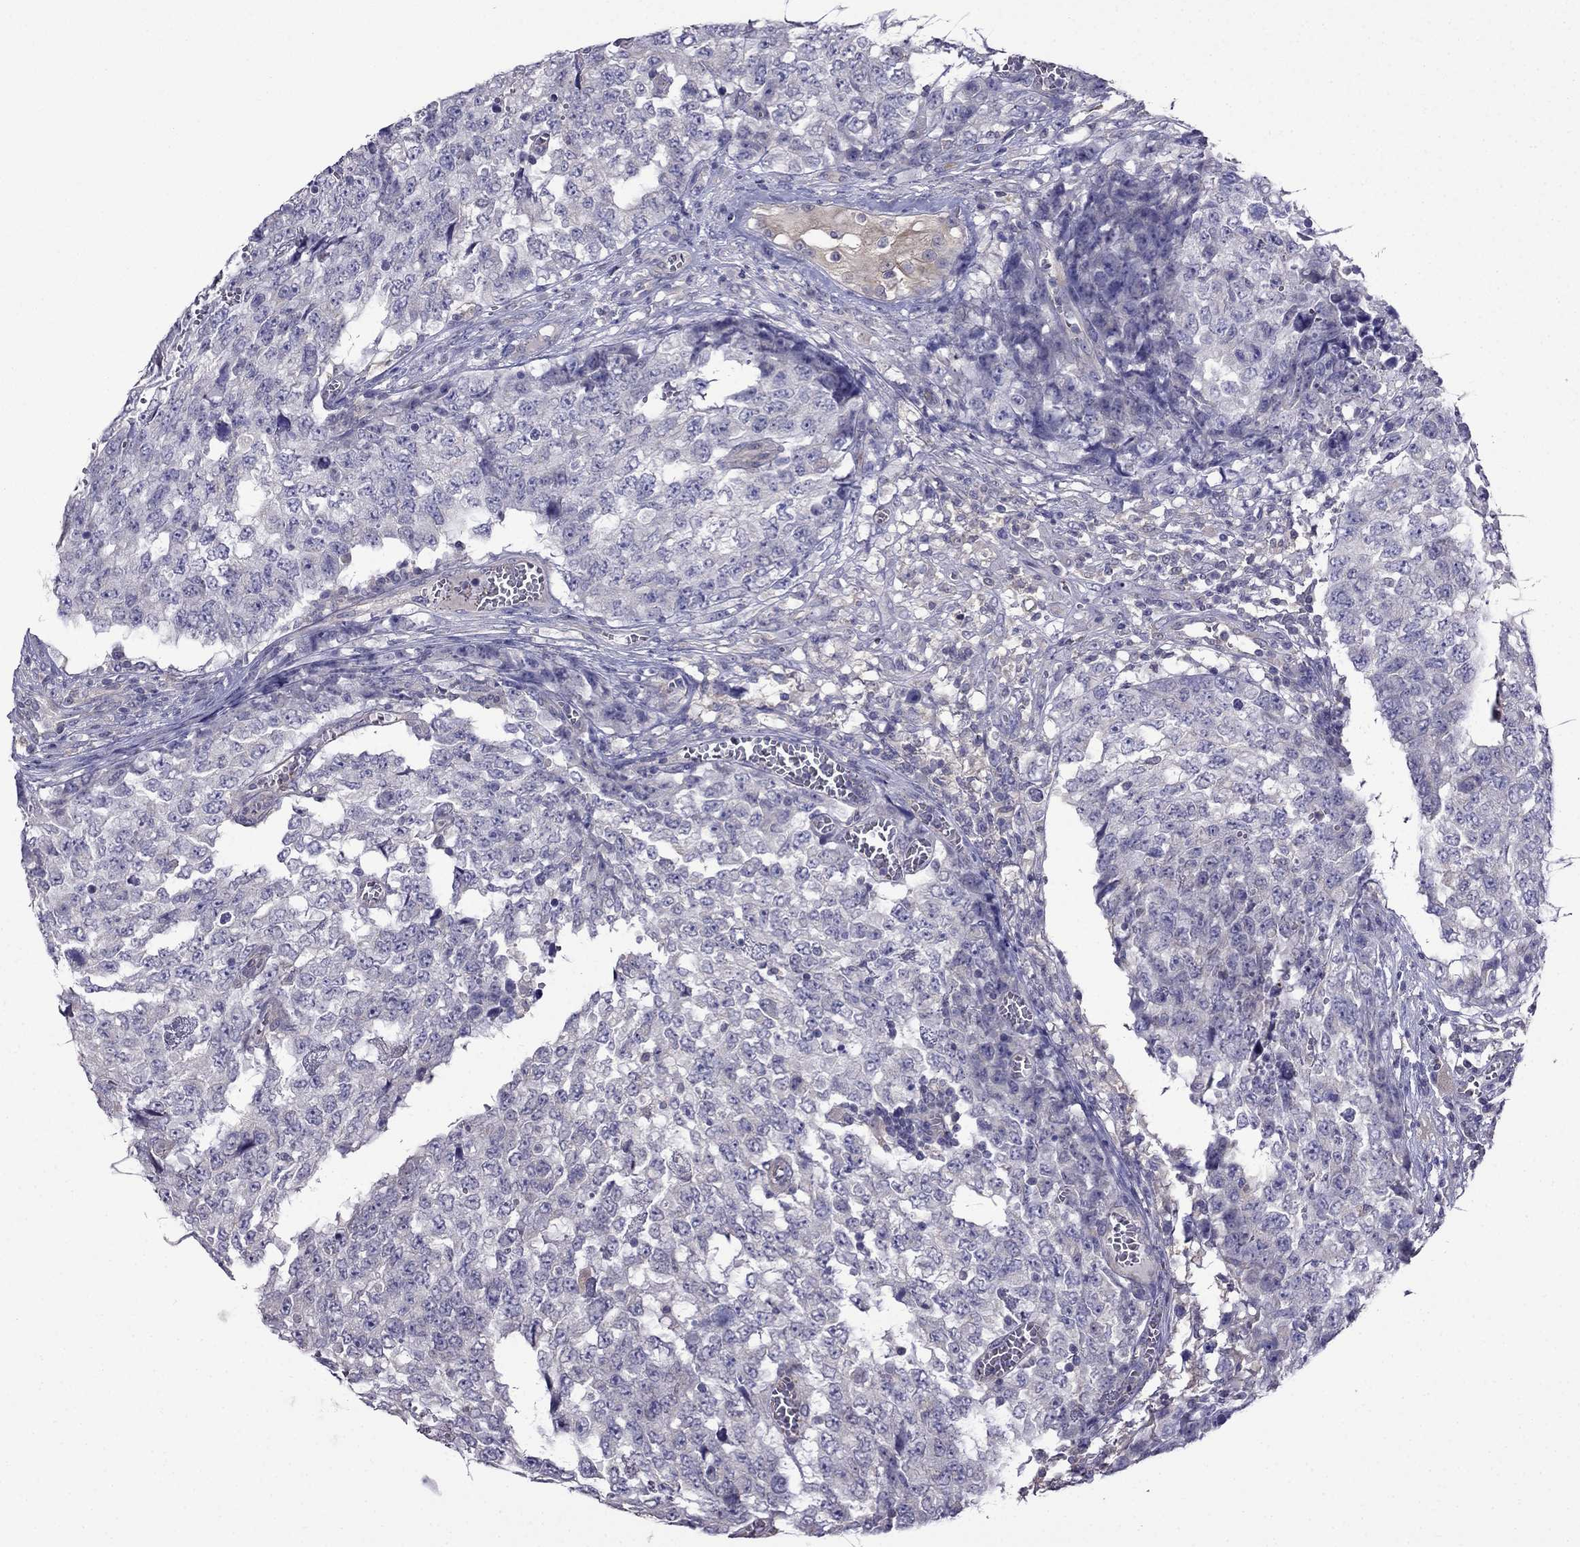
{"staining": {"intensity": "negative", "quantity": "none", "location": "none"}, "tissue": "testis cancer", "cell_type": "Tumor cells", "image_type": "cancer", "snomed": [{"axis": "morphology", "description": "Carcinoma, Embryonal, NOS"}, {"axis": "topography", "description": "Testis"}], "caption": "This is an immunohistochemistry histopathology image of testis cancer (embryonal carcinoma). There is no expression in tumor cells.", "gene": "SCNN1D", "patient": {"sex": "male", "age": 23}}